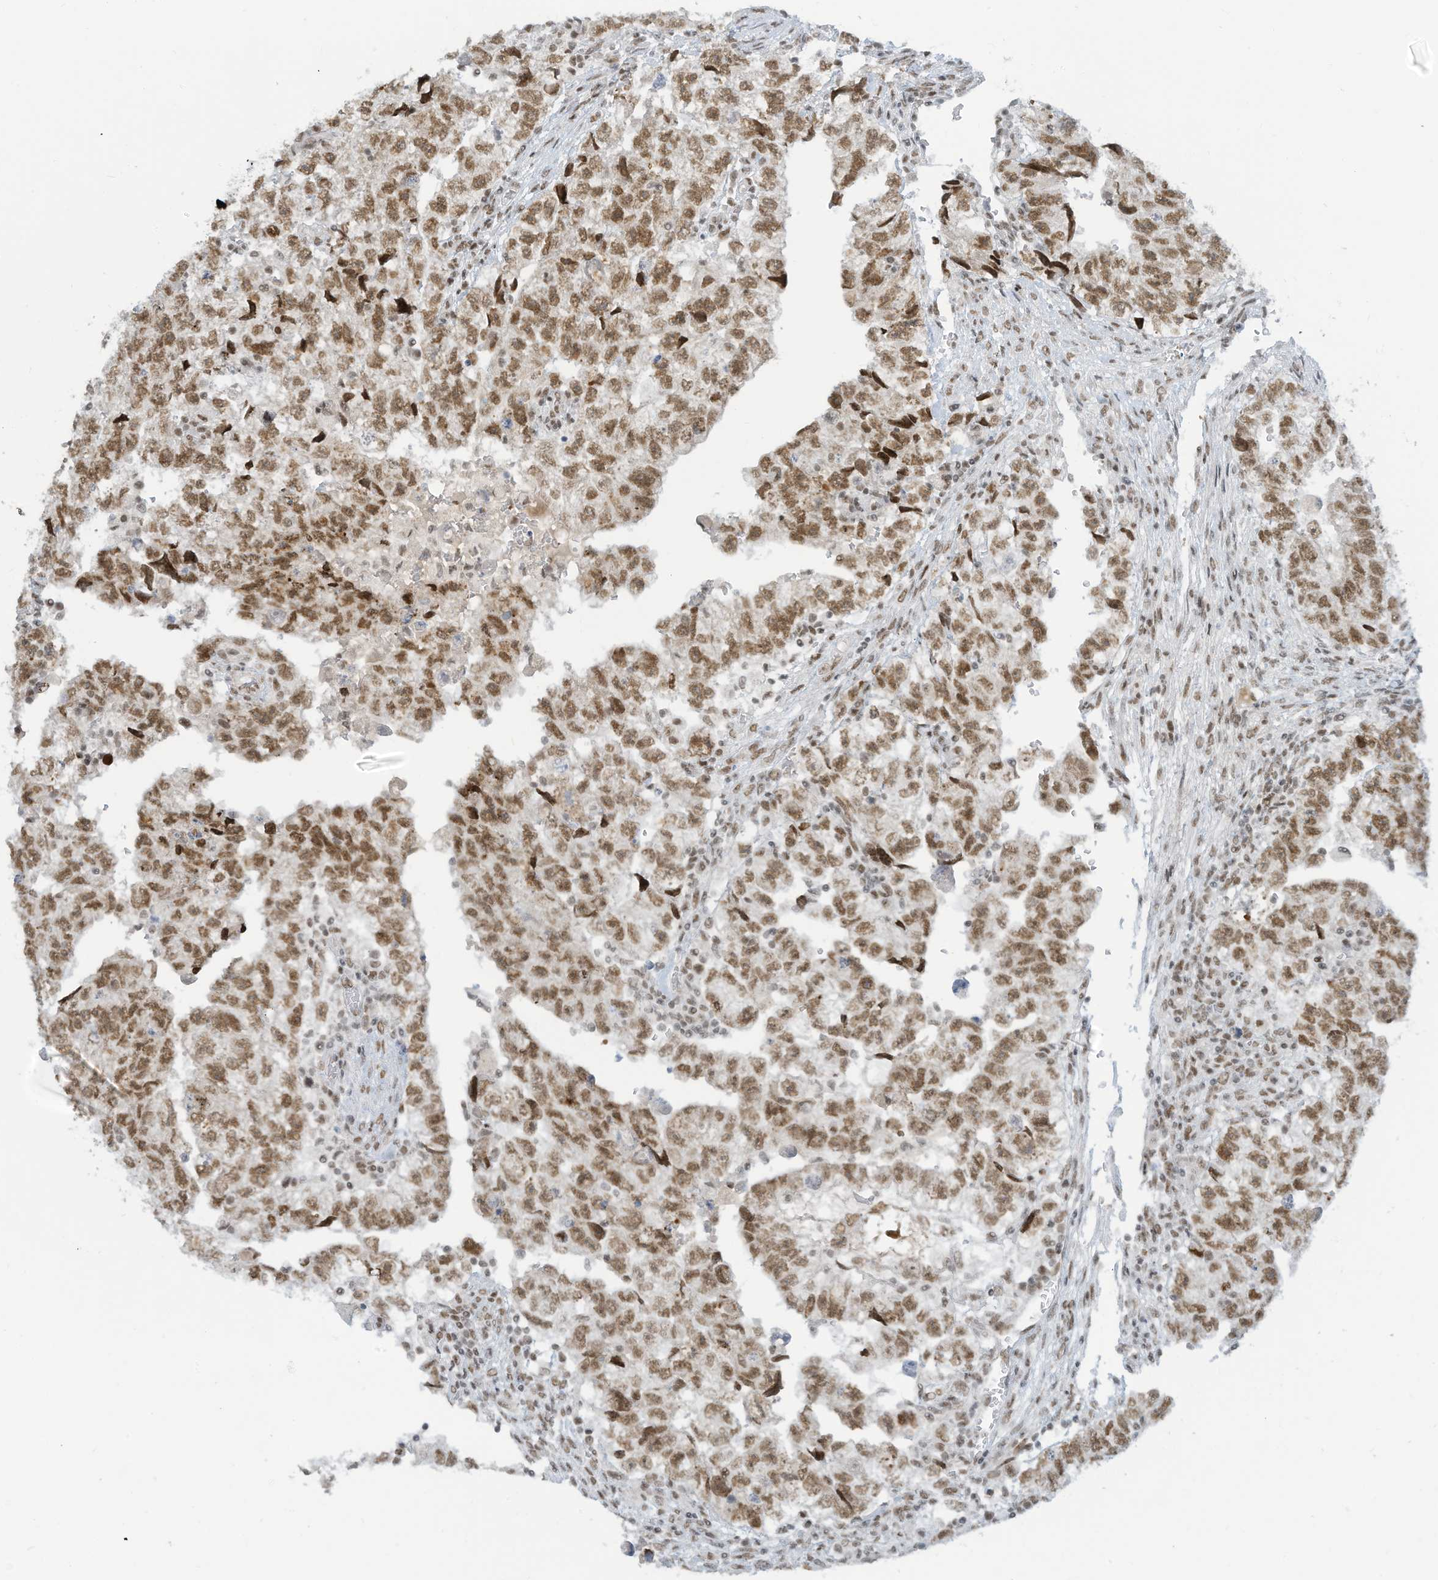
{"staining": {"intensity": "moderate", "quantity": ">75%", "location": "nuclear"}, "tissue": "testis cancer", "cell_type": "Tumor cells", "image_type": "cancer", "snomed": [{"axis": "morphology", "description": "Carcinoma, Embryonal, NOS"}, {"axis": "topography", "description": "Testis"}], "caption": "Protein expression analysis of embryonal carcinoma (testis) shows moderate nuclear positivity in about >75% of tumor cells.", "gene": "ECT2L", "patient": {"sex": "male", "age": 36}}